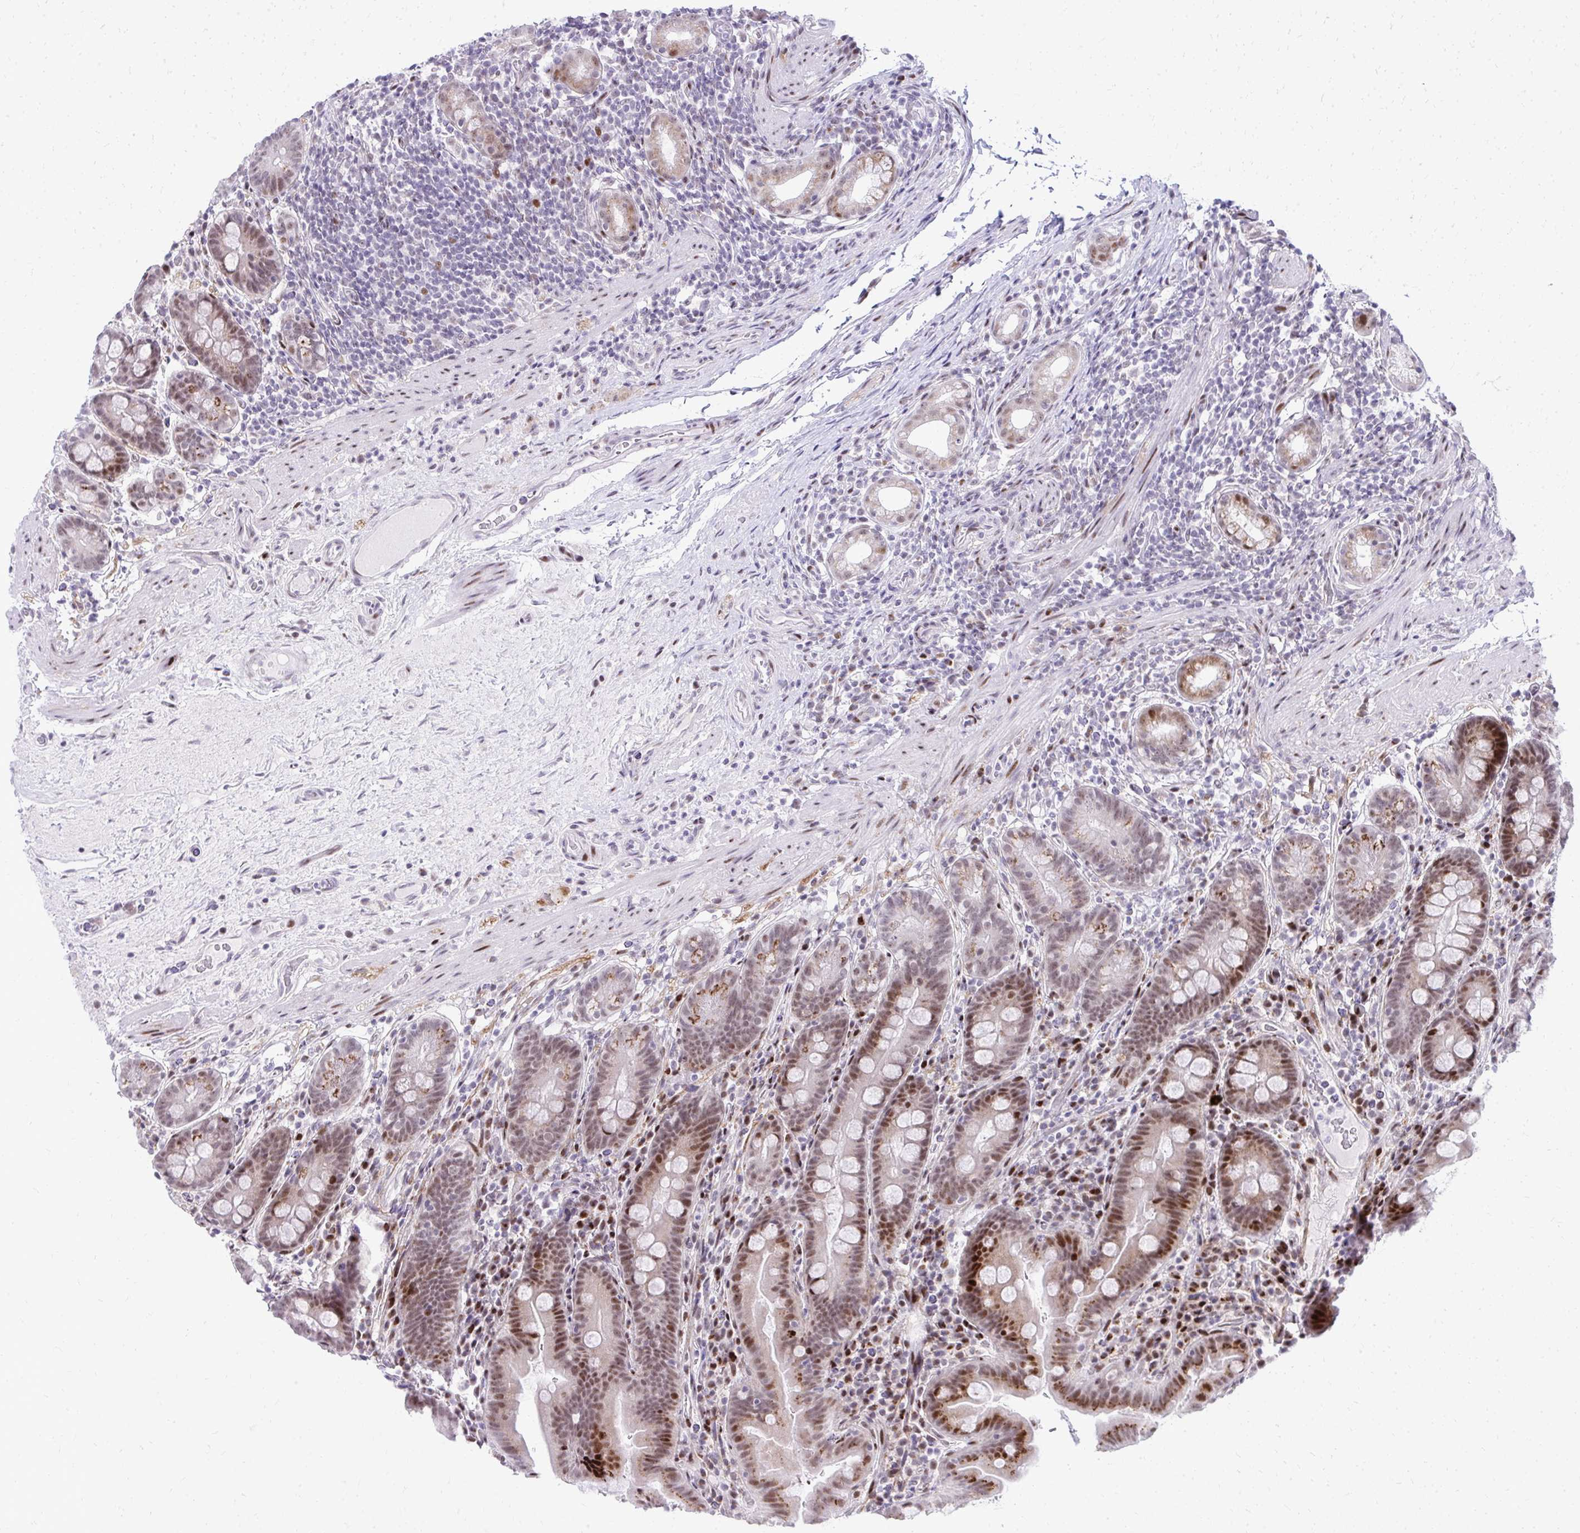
{"staining": {"intensity": "moderate", "quantity": ">75%", "location": "nuclear"}, "tissue": "small intestine", "cell_type": "Glandular cells", "image_type": "normal", "snomed": [{"axis": "morphology", "description": "Normal tissue, NOS"}, {"axis": "topography", "description": "Small intestine"}], "caption": "Glandular cells exhibit moderate nuclear expression in about >75% of cells in unremarkable small intestine. The protein is stained brown, and the nuclei are stained in blue (DAB IHC with brightfield microscopy, high magnification).", "gene": "GLDN", "patient": {"sex": "male", "age": 26}}